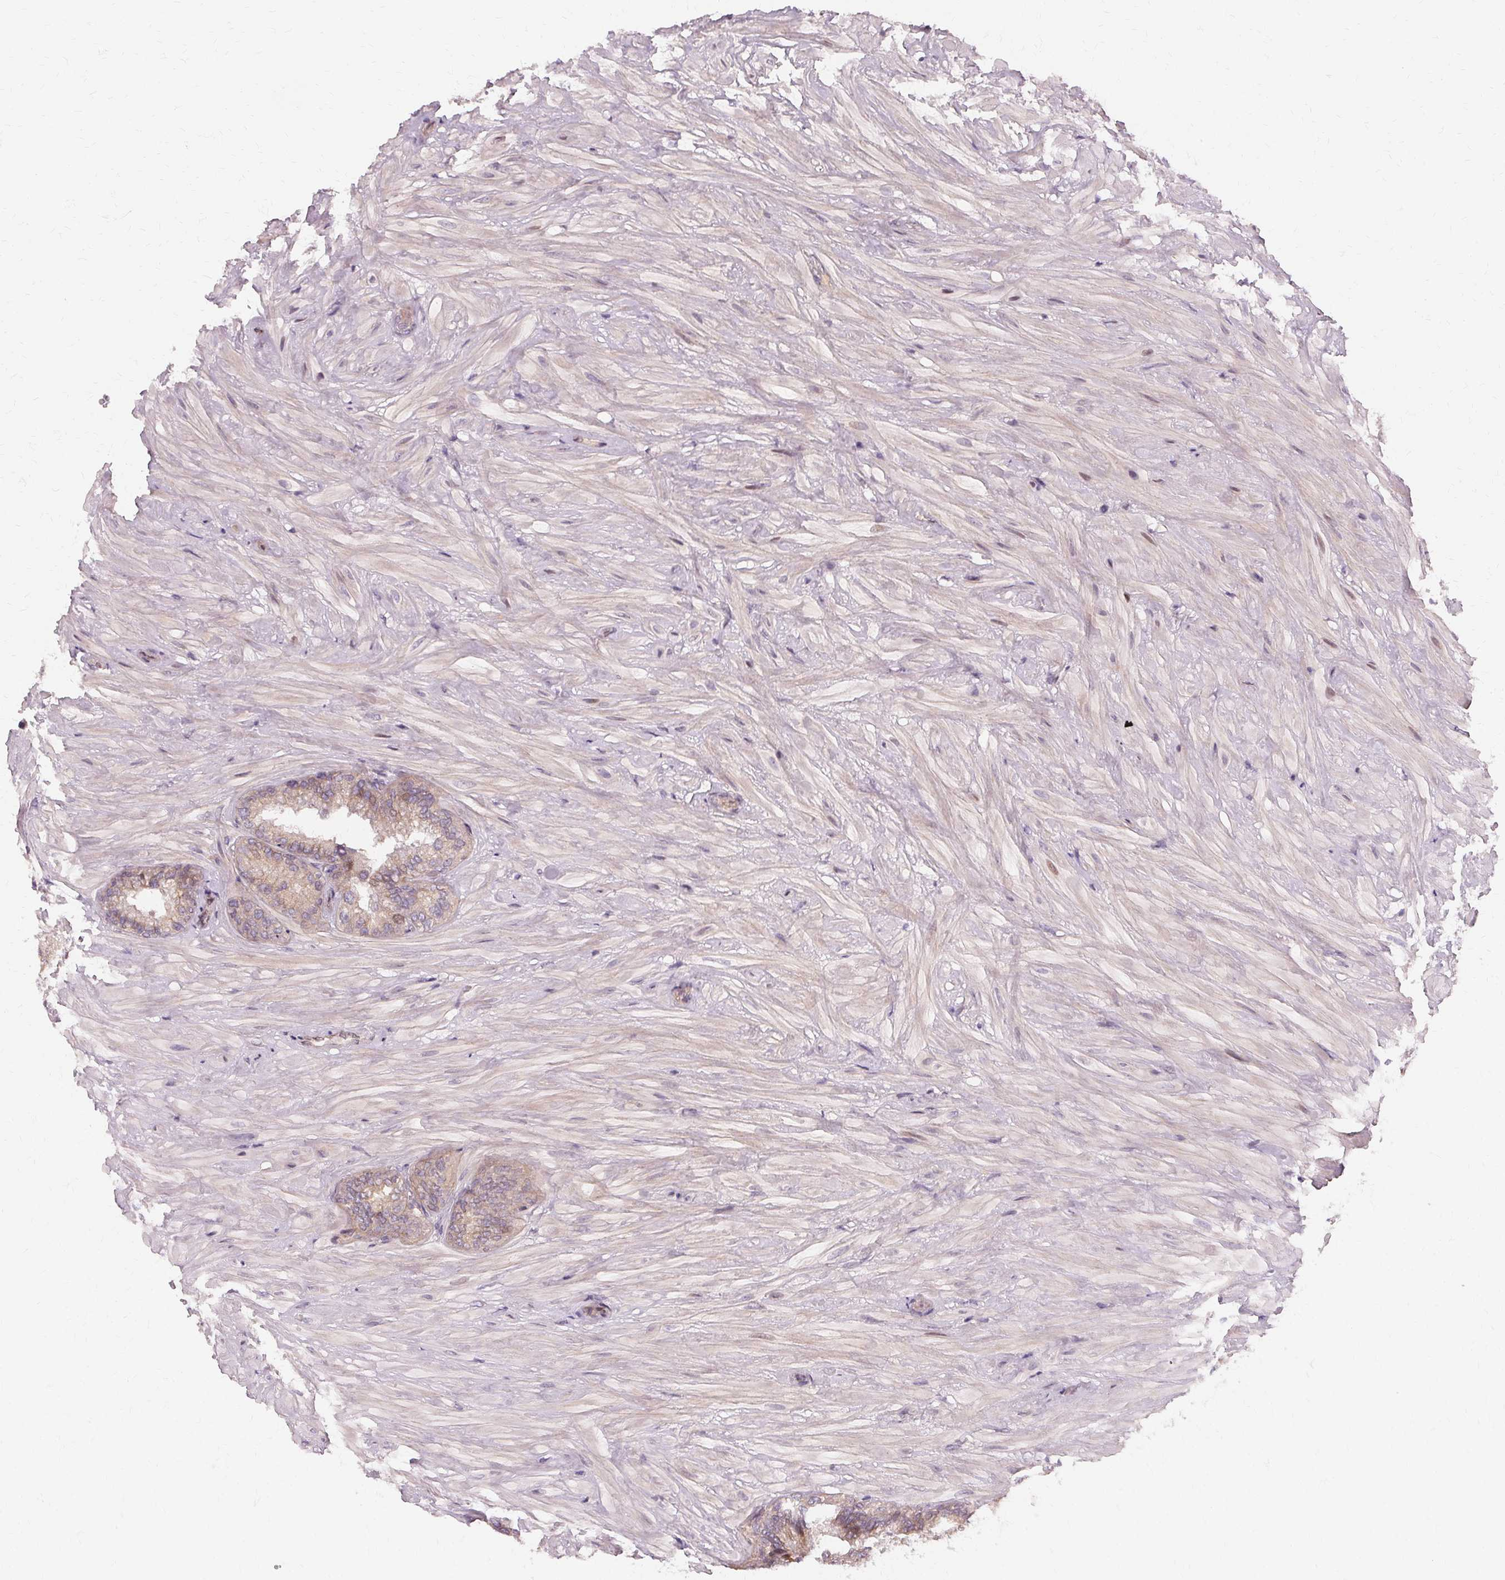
{"staining": {"intensity": "weak", "quantity": "25%-75%", "location": "cytoplasmic/membranous"}, "tissue": "seminal vesicle", "cell_type": "Glandular cells", "image_type": "normal", "snomed": [{"axis": "morphology", "description": "Normal tissue, NOS"}, {"axis": "topography", "description": "Seminal veicle"}], "caption": "Glandular cells demonstrate low levels of weak cytoplasmic/membranous positivity in about 25%-75% of cells in normal human seminal vesicle.", "gene": "USP8", "patient": {"sex": "male", "age": 68}}